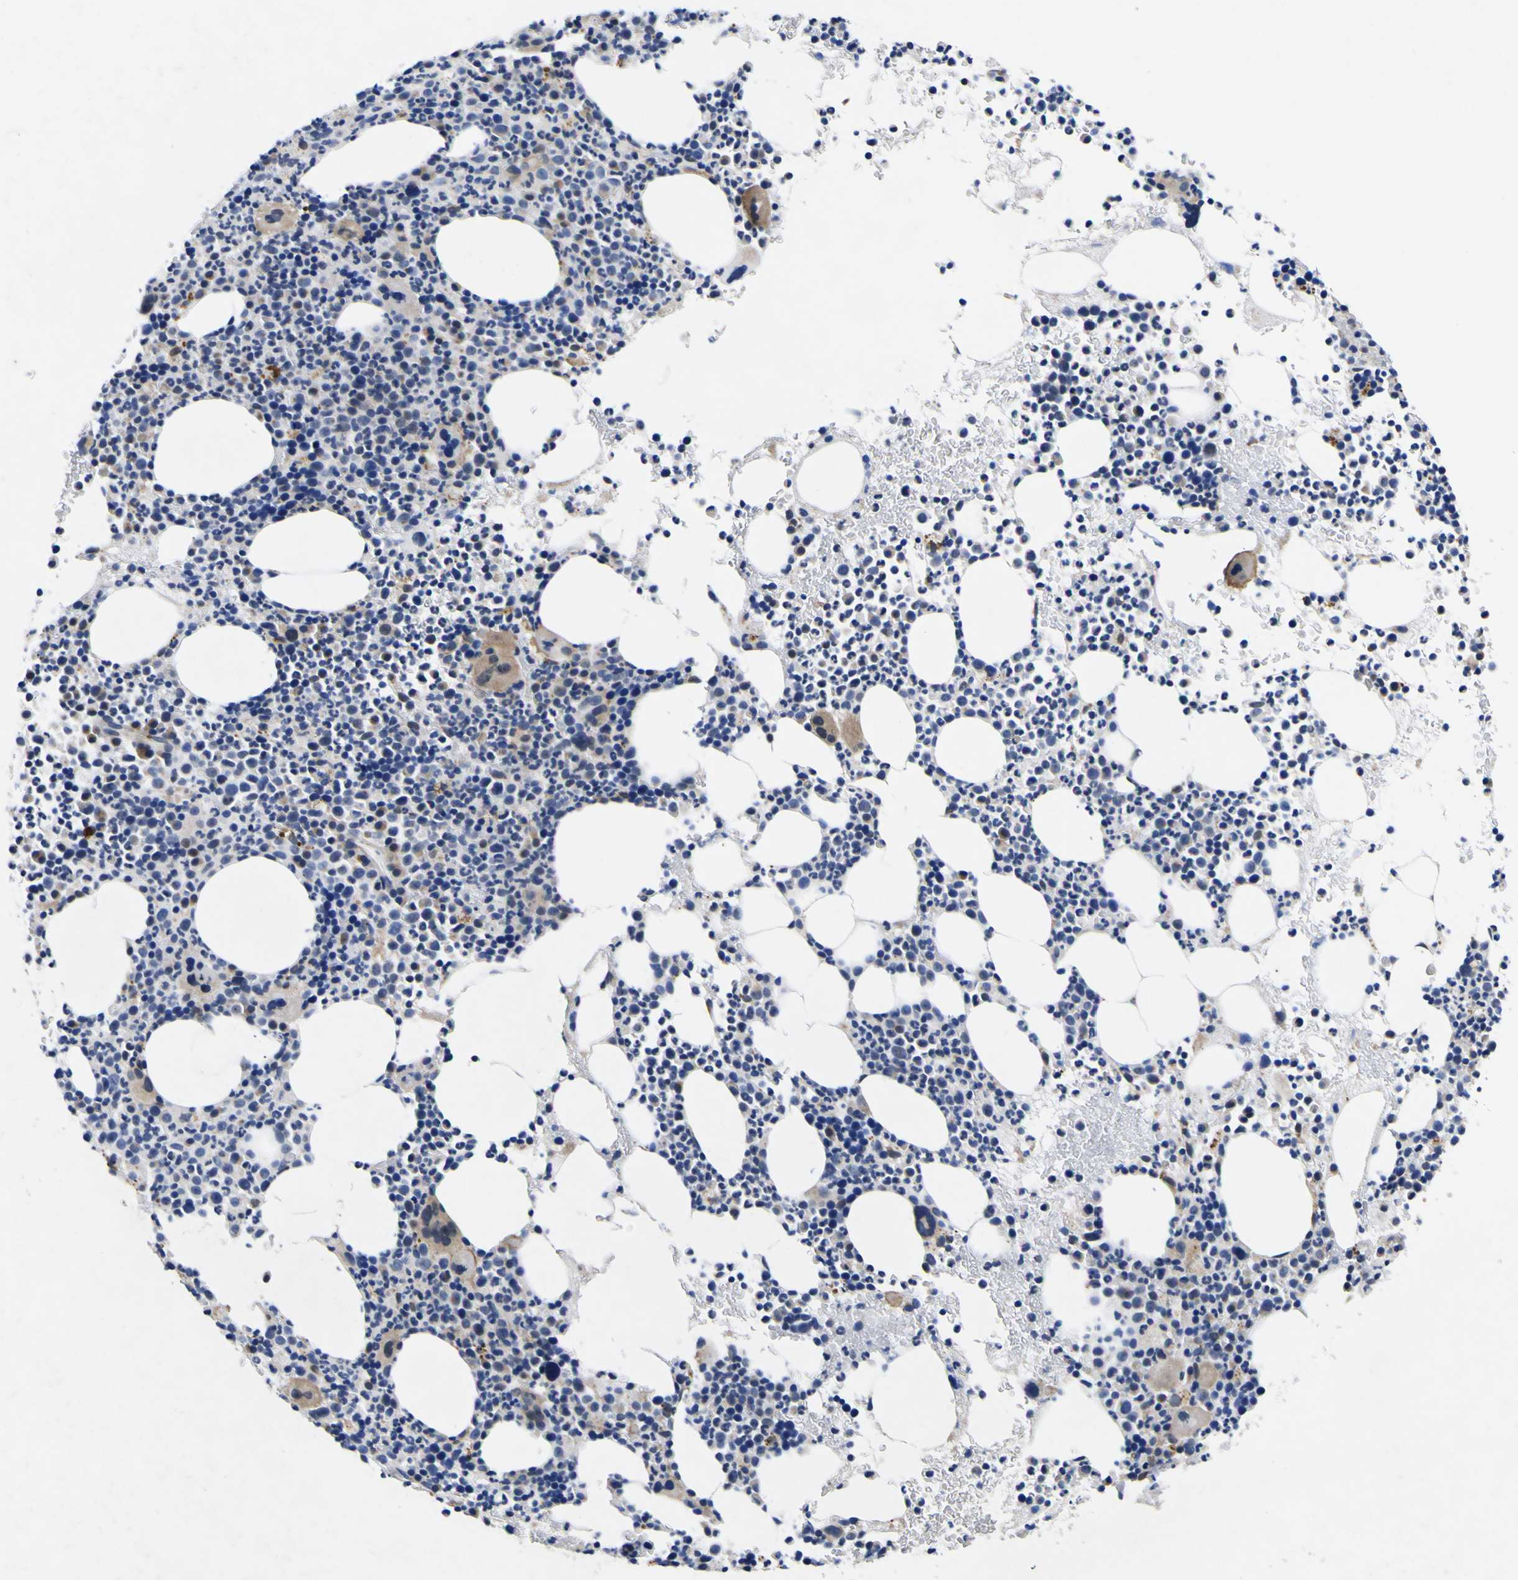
{"staining": {"intensity": "weak", "quantity": "<25%", "location": "cytoplasmic/membranous"}, "tissue": "bone marrow", "cell_type": "Hematopoietic cells", "image_type": "normal", "snomed": [{"axis": "morphology", "description": "Normal tissue, NOS"}, {"axis": "morphology", "description": "Inflammation, NOS"}, {"axis": "topography", "description": "Bone marrow"}], "caption": "Human bone marrow stained for a protein using immunohistochemistry reveals no positivity in hematopoietic cells.", "gene": "IGFLR1", "patient": {"sex": "male", "age": 73}}